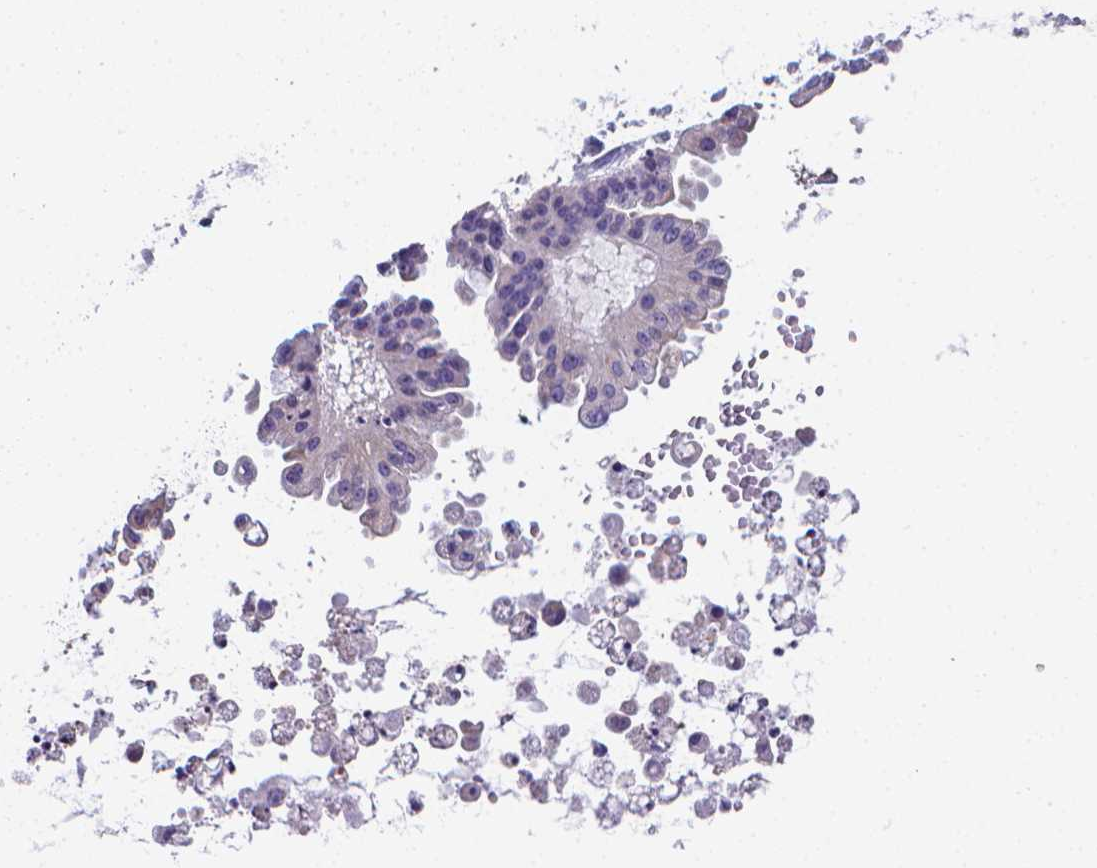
{"staining": {"intensity": "negative", "quantity": "none", "location": "none"}, "tissue": "ovarian cancer", "cell_type": "Tumor cells", "image_type": "cancer", "snomed": [{"axis": "morphology", "description": "Cystadenocarcinoma, serous, NOS"}, {"axis": "topography", "description": "Ovary"}], "caption": "Ovarian serous cystadenocarcinoma stained for a protein using immunohistochemistry (IHC) displays no staining tumor cells.", "gene": "LRRC73", "patient": {"sex": "female", "age": 56}}